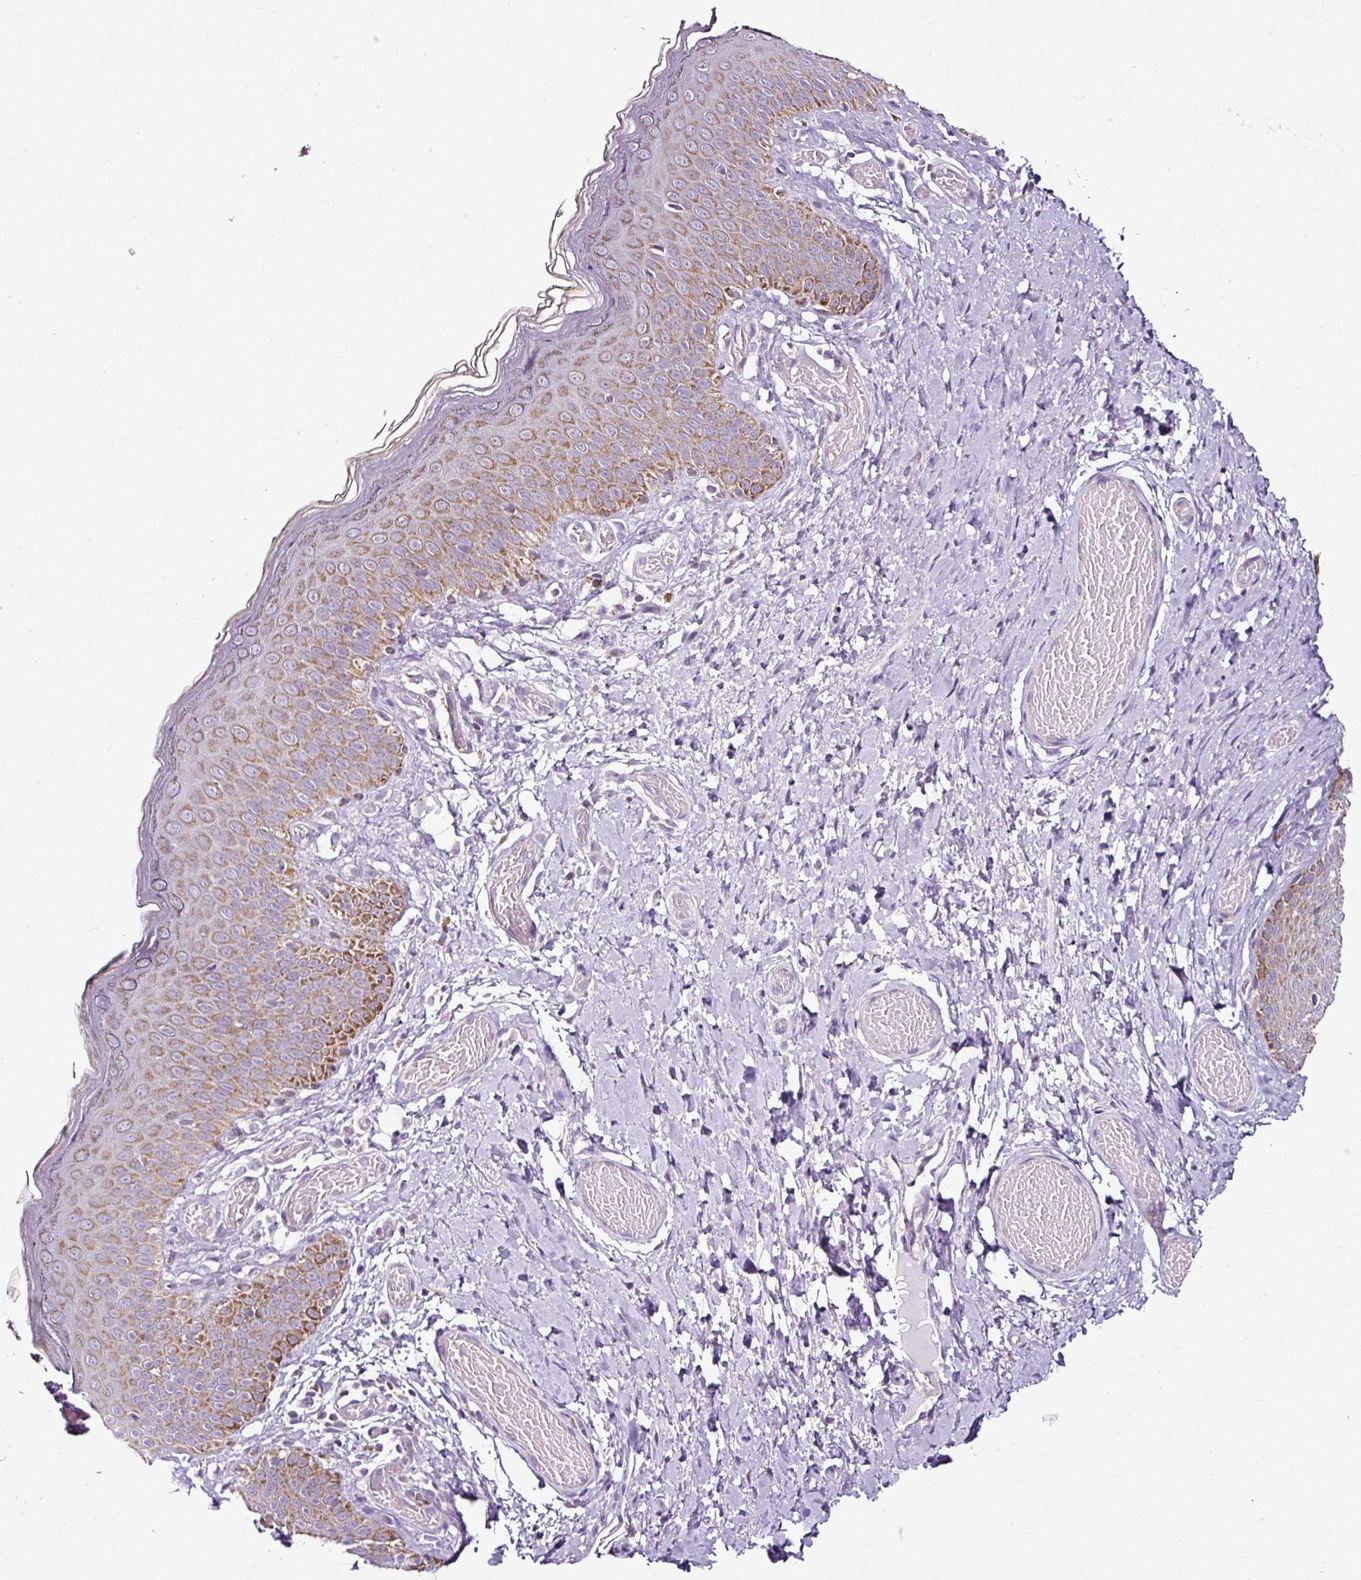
{"staining": {"intensity": "moderate", "quantity": ">75%", "location": "cytoplasmic/membranous"}, "tissue": "skin", "cell_type": "Epidermal cells", "image_type": "normal", "snomed": [{"axis": "morphology", "description": "Normal tissue, NOS"}, {"axis": "topography", "description": "Anal"}], "caption": "IHC image of unremarkable skin: skin stained using IHC displays medium levels of moderate protein expression localized specifically in the cytoplasmic/membranous of epidermal cells, appearing as a cytoplasmic/membranous brown color.", "gene": "DPAGT1", "patient": {"sex": "female", "age": 40}}